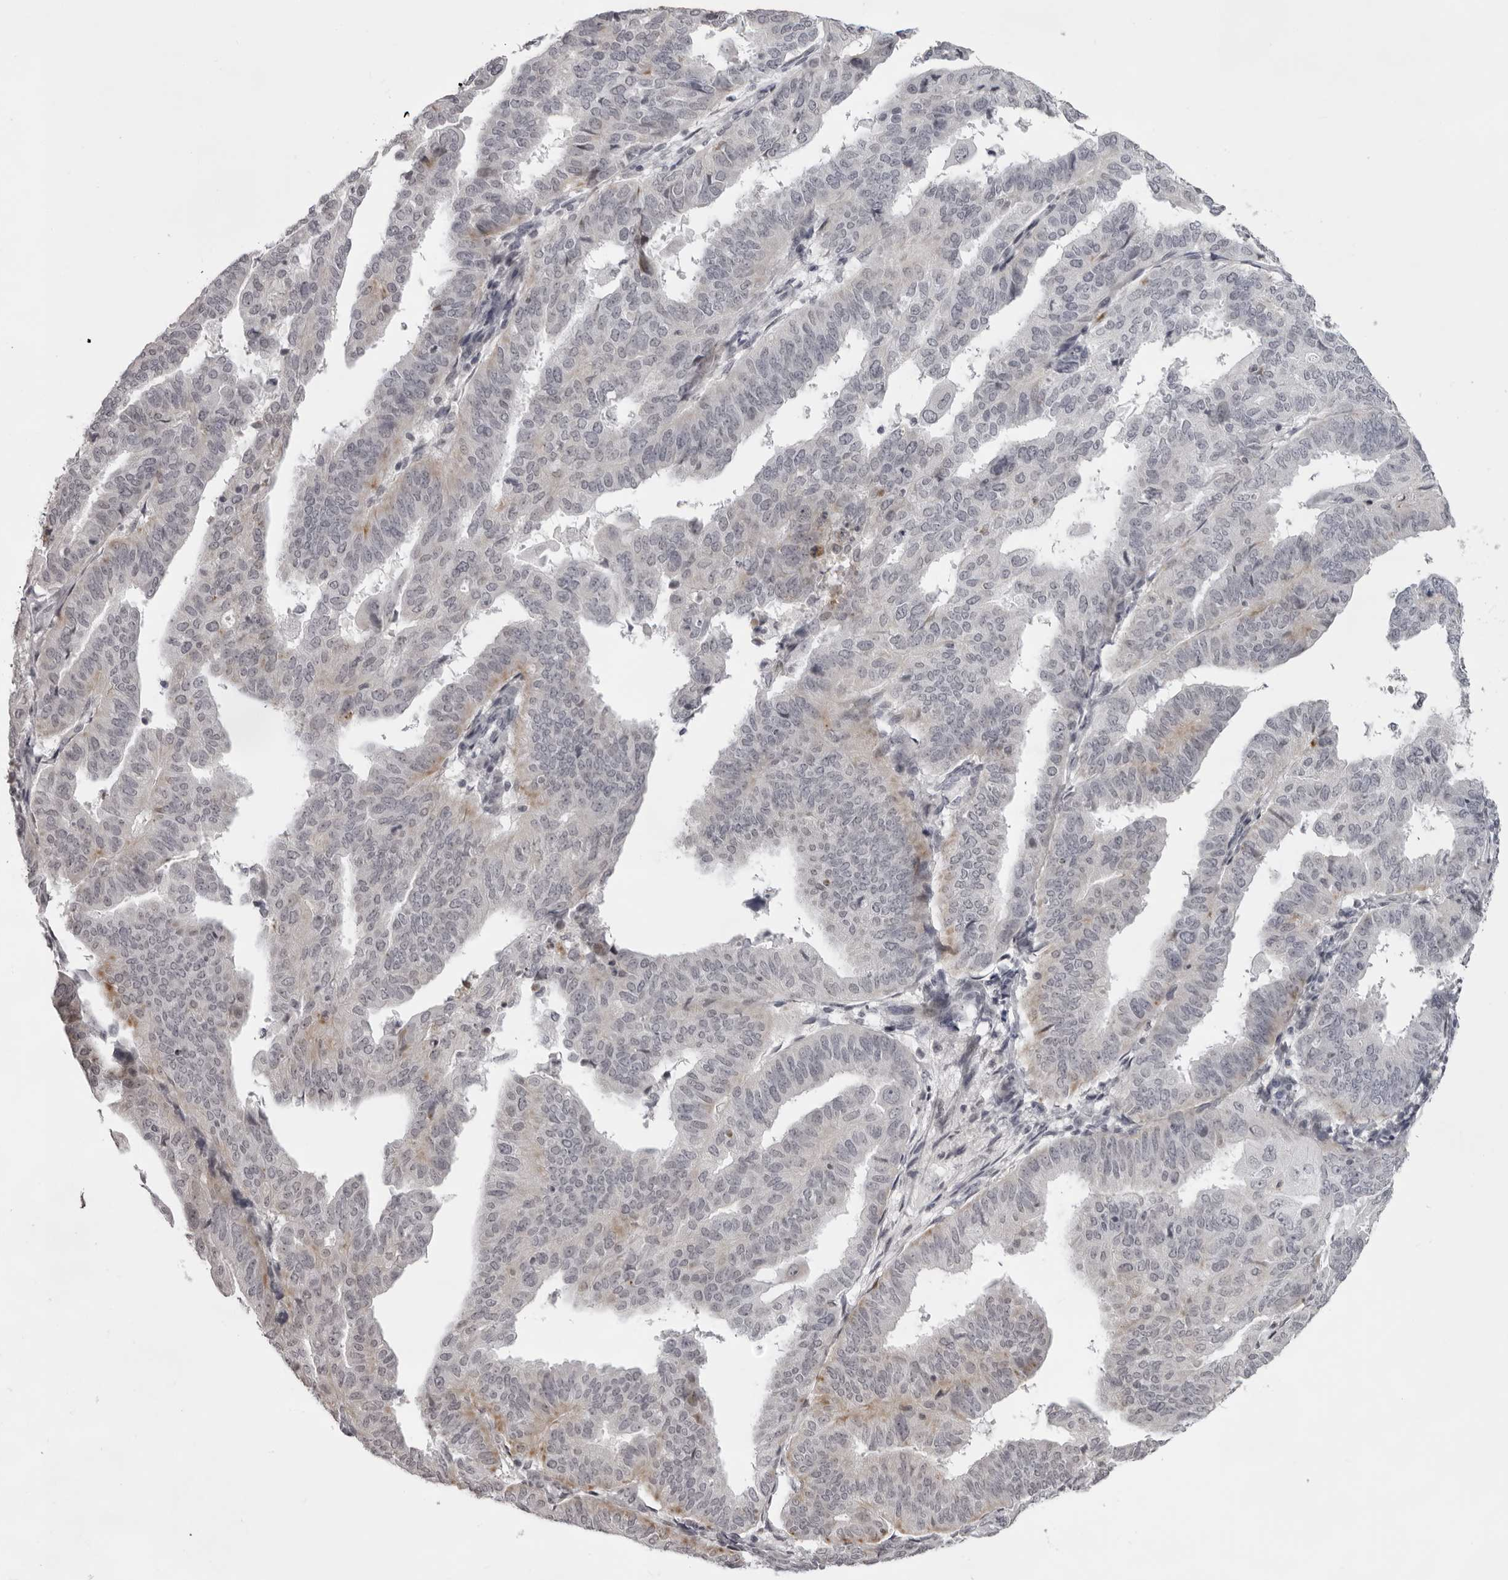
{"staining": {"intensity": "weak", "quantity": "<25%", "location": "cytoplasmic/membranous"}, "tissue": "endometrial cancer", "cell_type": "Tumor cells", "image_type": "cancer", "snomed": [{"axis": "morphology", "description": "Adenocarcinoma, NOS"}, {"axis": "topography", "description": "Uterus"}], "caption": "The histopathology image demonstrates no significant positivity in tumor cells of endometrial adenocarcinoma.", "gene": "NUDT18", "patient": {"sex": "female", "age": 77}}